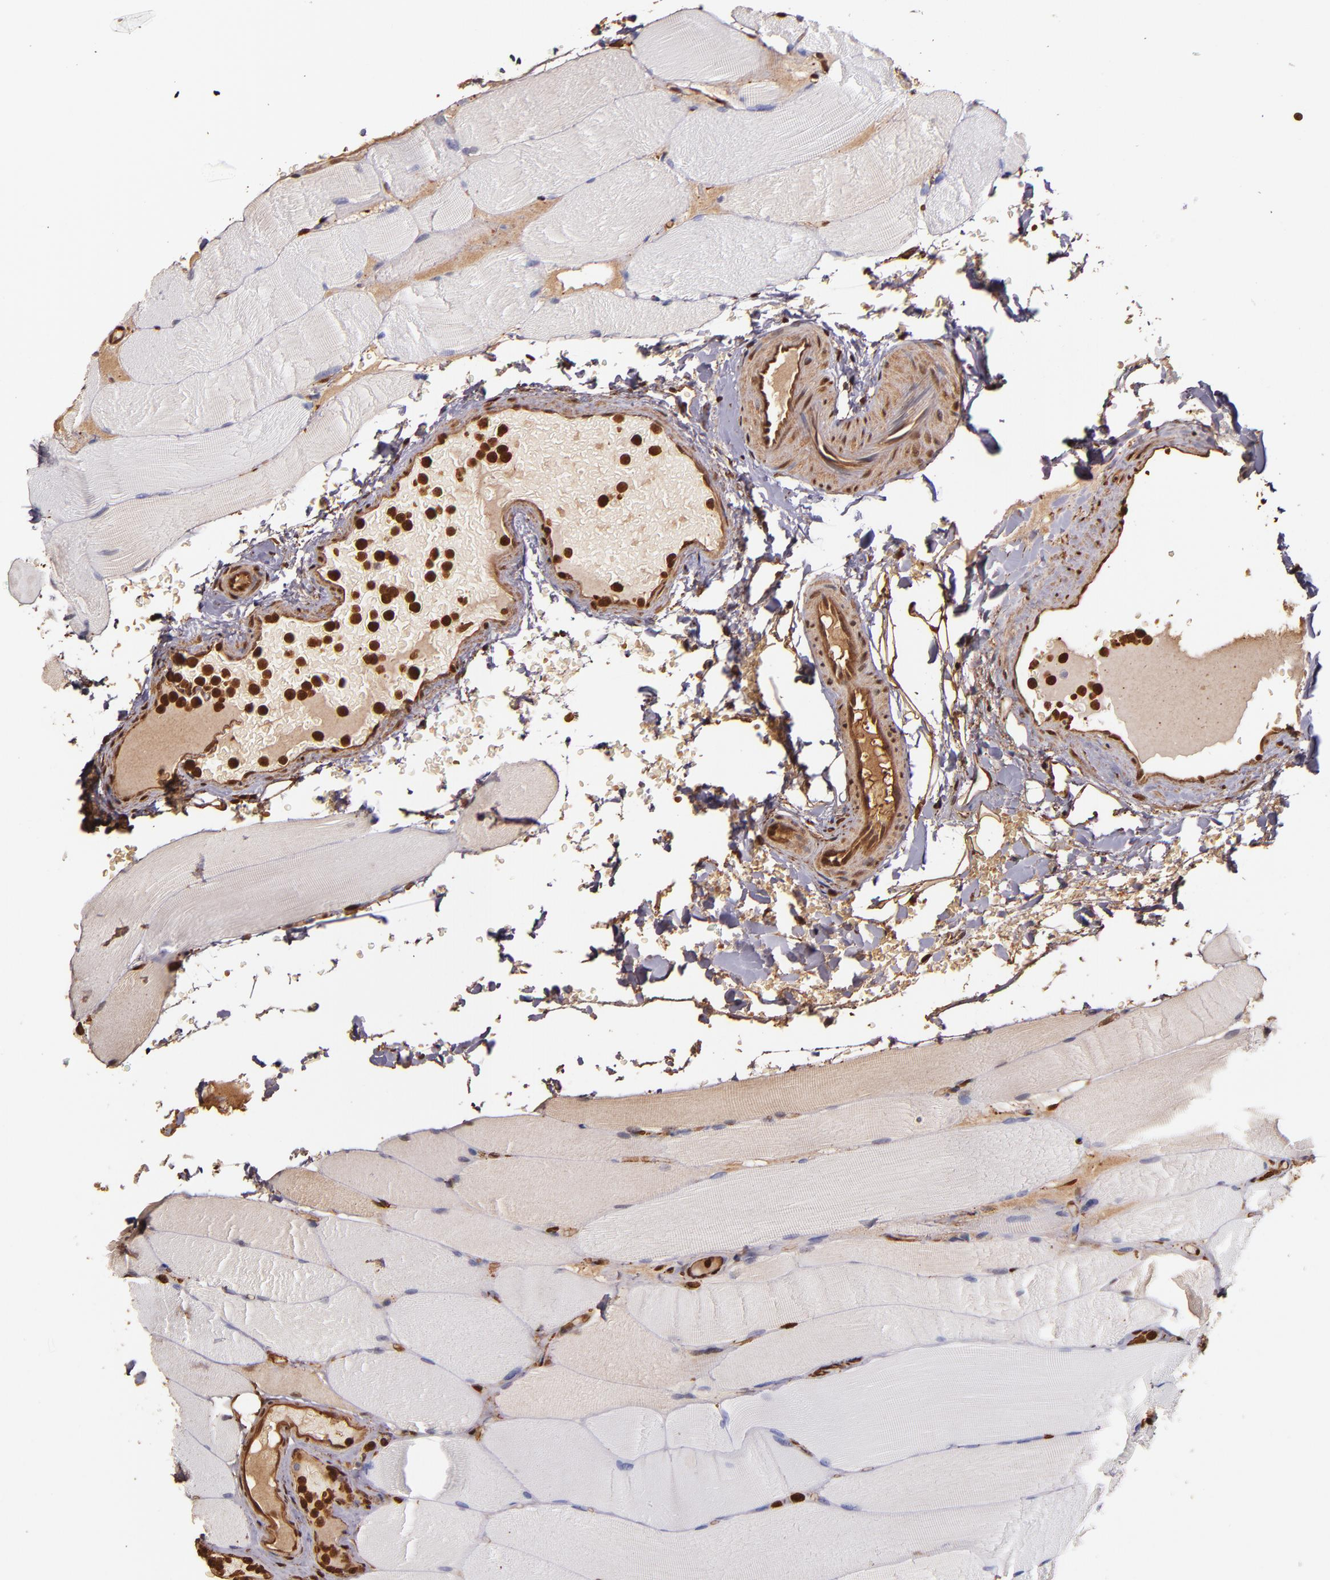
{"staining": {"intensity": "negative", "quantity": "none", "location": "none"}, "tissue": "parathyroid gland", "cell_type": "Glandular cells", "image_type": "normal", "snomed": [{"axis": "morphology", "description": "Normal tissue, NOS"}, {"axis": "topography", "description": "Skeletal muscle"}, {"axis": "topography", "description": "Parathyroid gland"}], "caption": "Immunohistochemistry (IHC) micrograph of normal parathyroid gland: parathyroid gland stained with DAB (3,3'-diaminobenzidine) reveals no significant protein positivity in glandular cells.", "gene": "S100A6", "patient": {"sex": "female", "age": 37}}